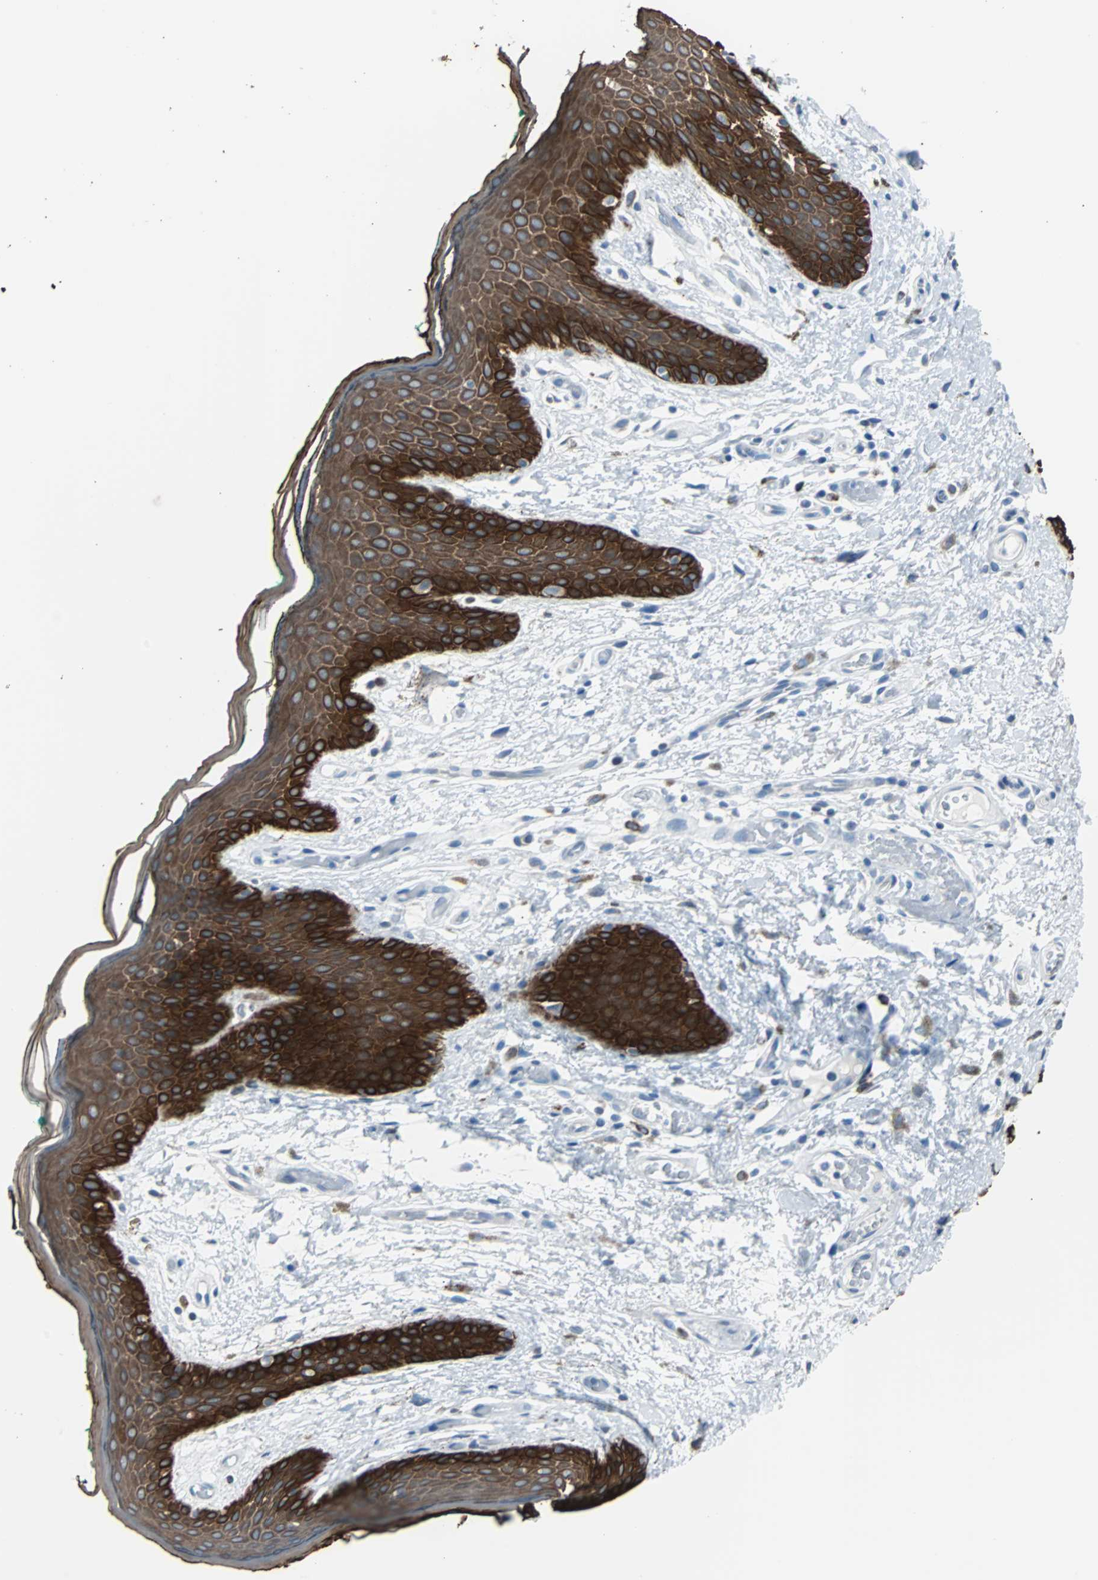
{"staining": {"intensity": "strong", "quantity": ">75%", "location": "cytoplasmic/membranous"}, "tissue": "skin", "cell_type": "Epidermal cells", "image_type": "normal", "snomed": [{"axis": "morphology", "description": "Normal tissue, NOS"}, {"axis": "topography", "description": "Anal"}], "caption": "Immunohistochemical staining of normal human skin reveals strong cytoplasmic/membranous protein positivity in approximately >75% of epidermal cells.", "gene": "KRT7", "patient": {"sex": "male", "age": 74}}